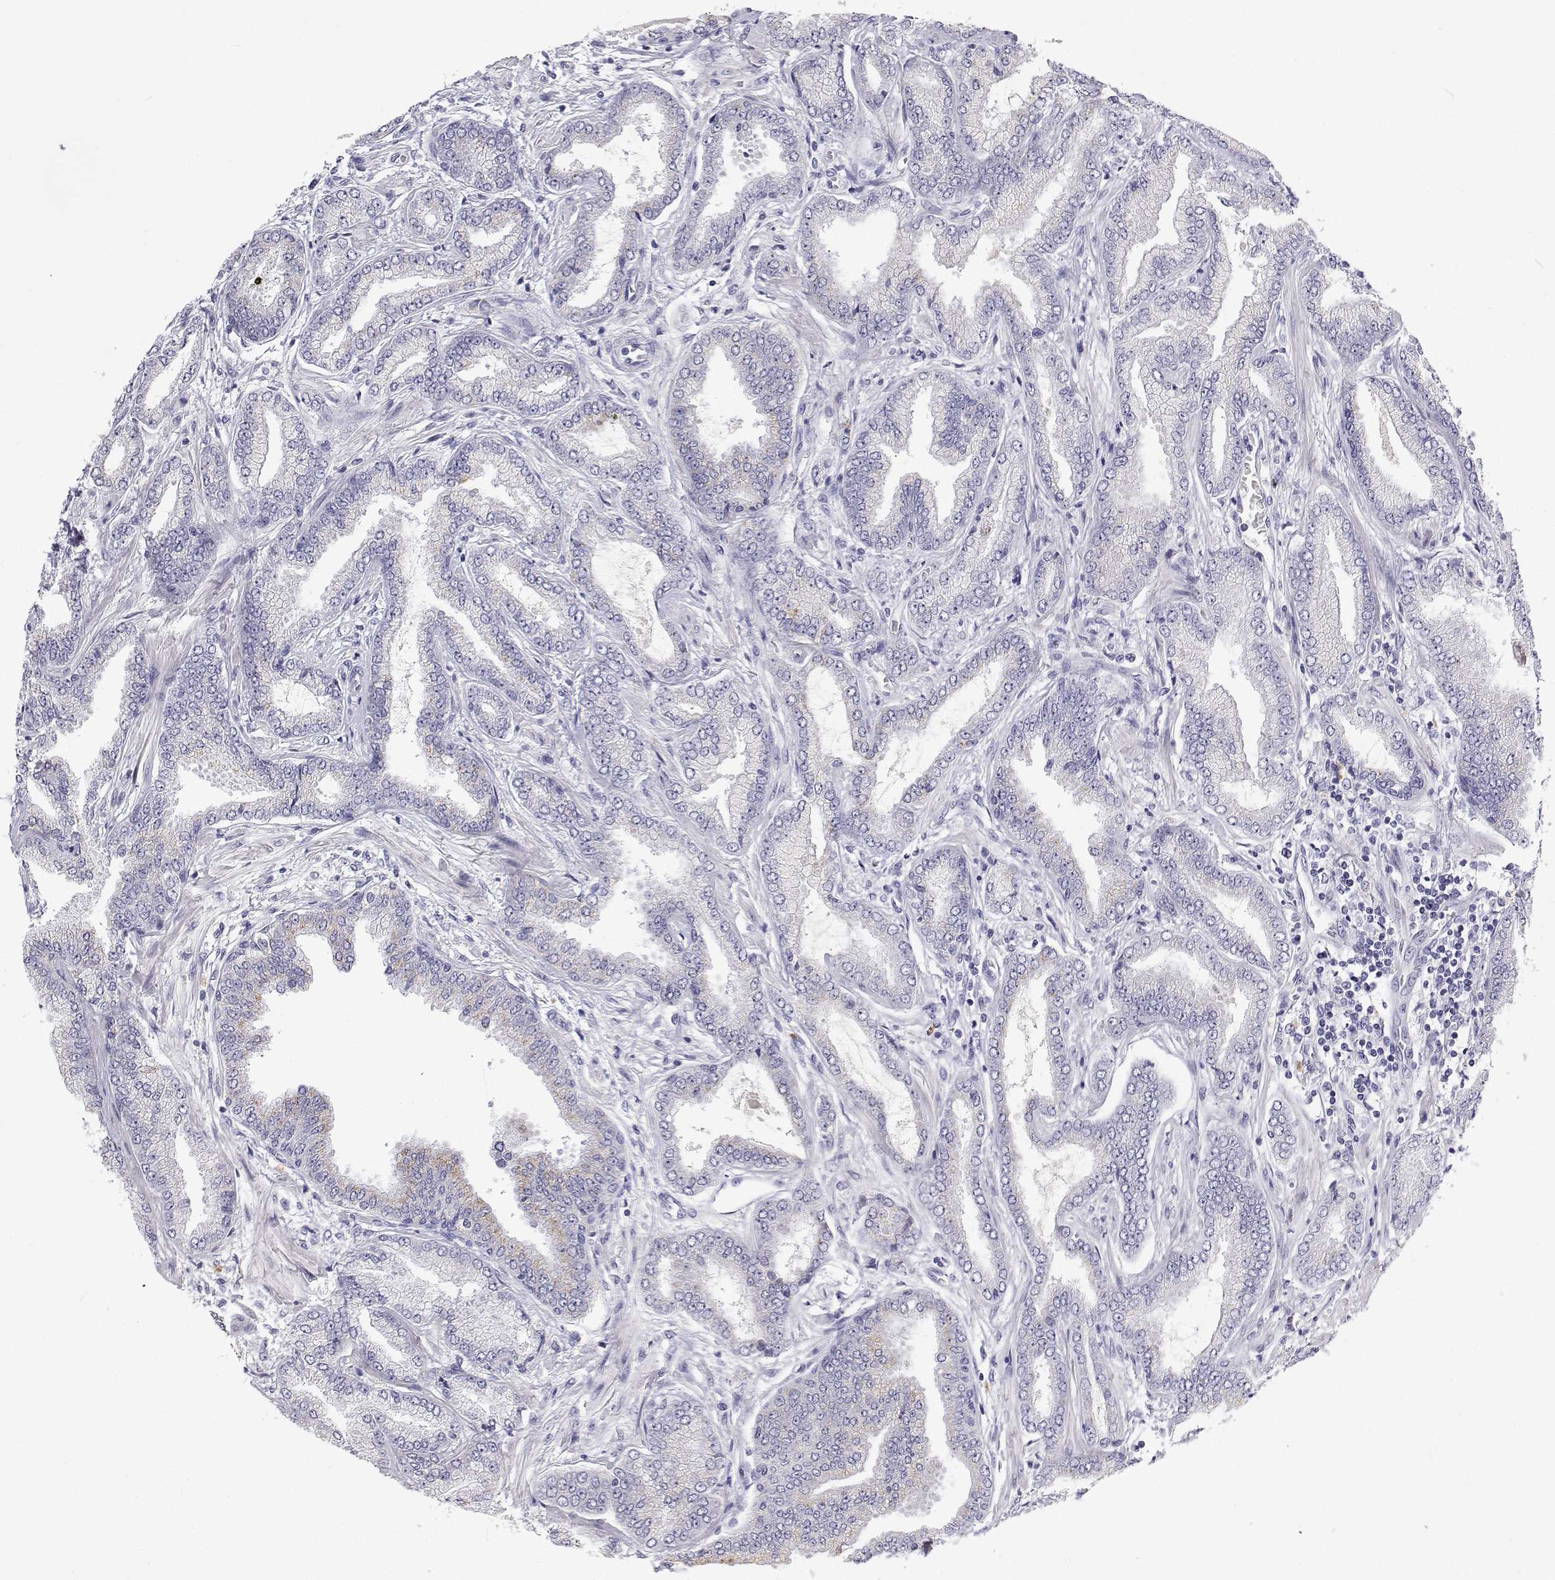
{"staining": {"intensity": "negative", "quantity": "none", "location": "none"}, "tissue": "prostate cancer", "cell_type": "Tumor cells", "image_type": "cancer", "snomed": [{"axis": "morphology", "description": "Adenocarcinoma, Low grade"}, {"axis": "topography", "description": "Prostate"}], "caption": "DAB (3,3'-diaminobenzidine) immunohistochemical staining of prostate low-grade adenocarcinoma shows no significant expression in tumor cells.", "gene": "NCR2", "patient": {"sex": "male", "age": 55}}